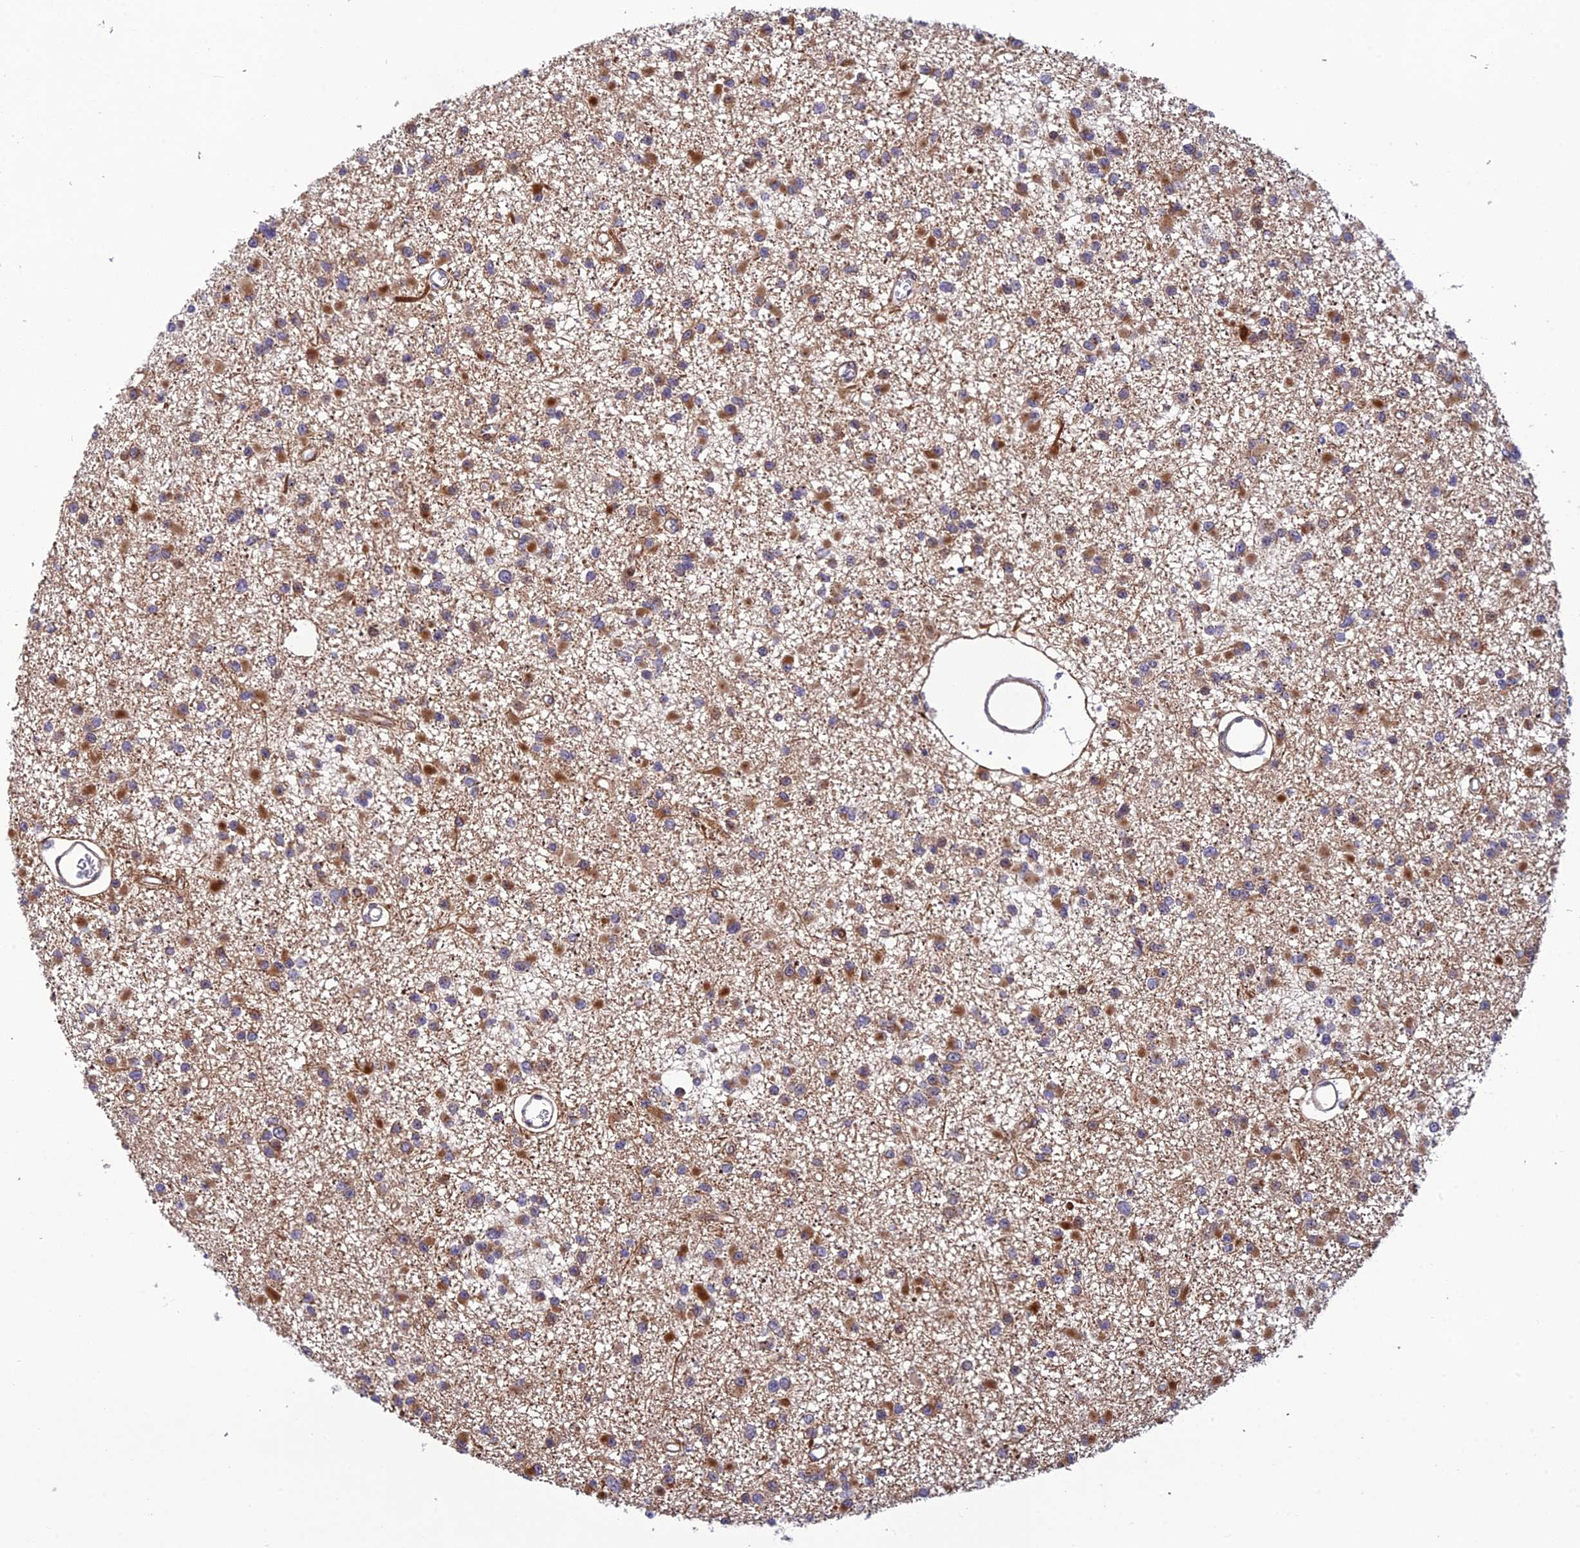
{"staining": {"intensity": "moderate", "quantity": "25%-75%", "location": "cytoplasmic/membranous"}, "tissue": "glioma", "cell_type": "Tumor cells", "image_type": "cancer", "snomed": [{"axis": "morphology", "description": "Glioma, malignant, Low grade"}, {"axis": "topography", "description": "Brain"}], "caption": "Protein staining by immunohistochemistry demonstrates moderate cytoplasmic/membranous staining in about 25%-75% of tumor cells in glioma.", "gene": "SMIM7", "patient": {"sex": "female", "age": 22}}